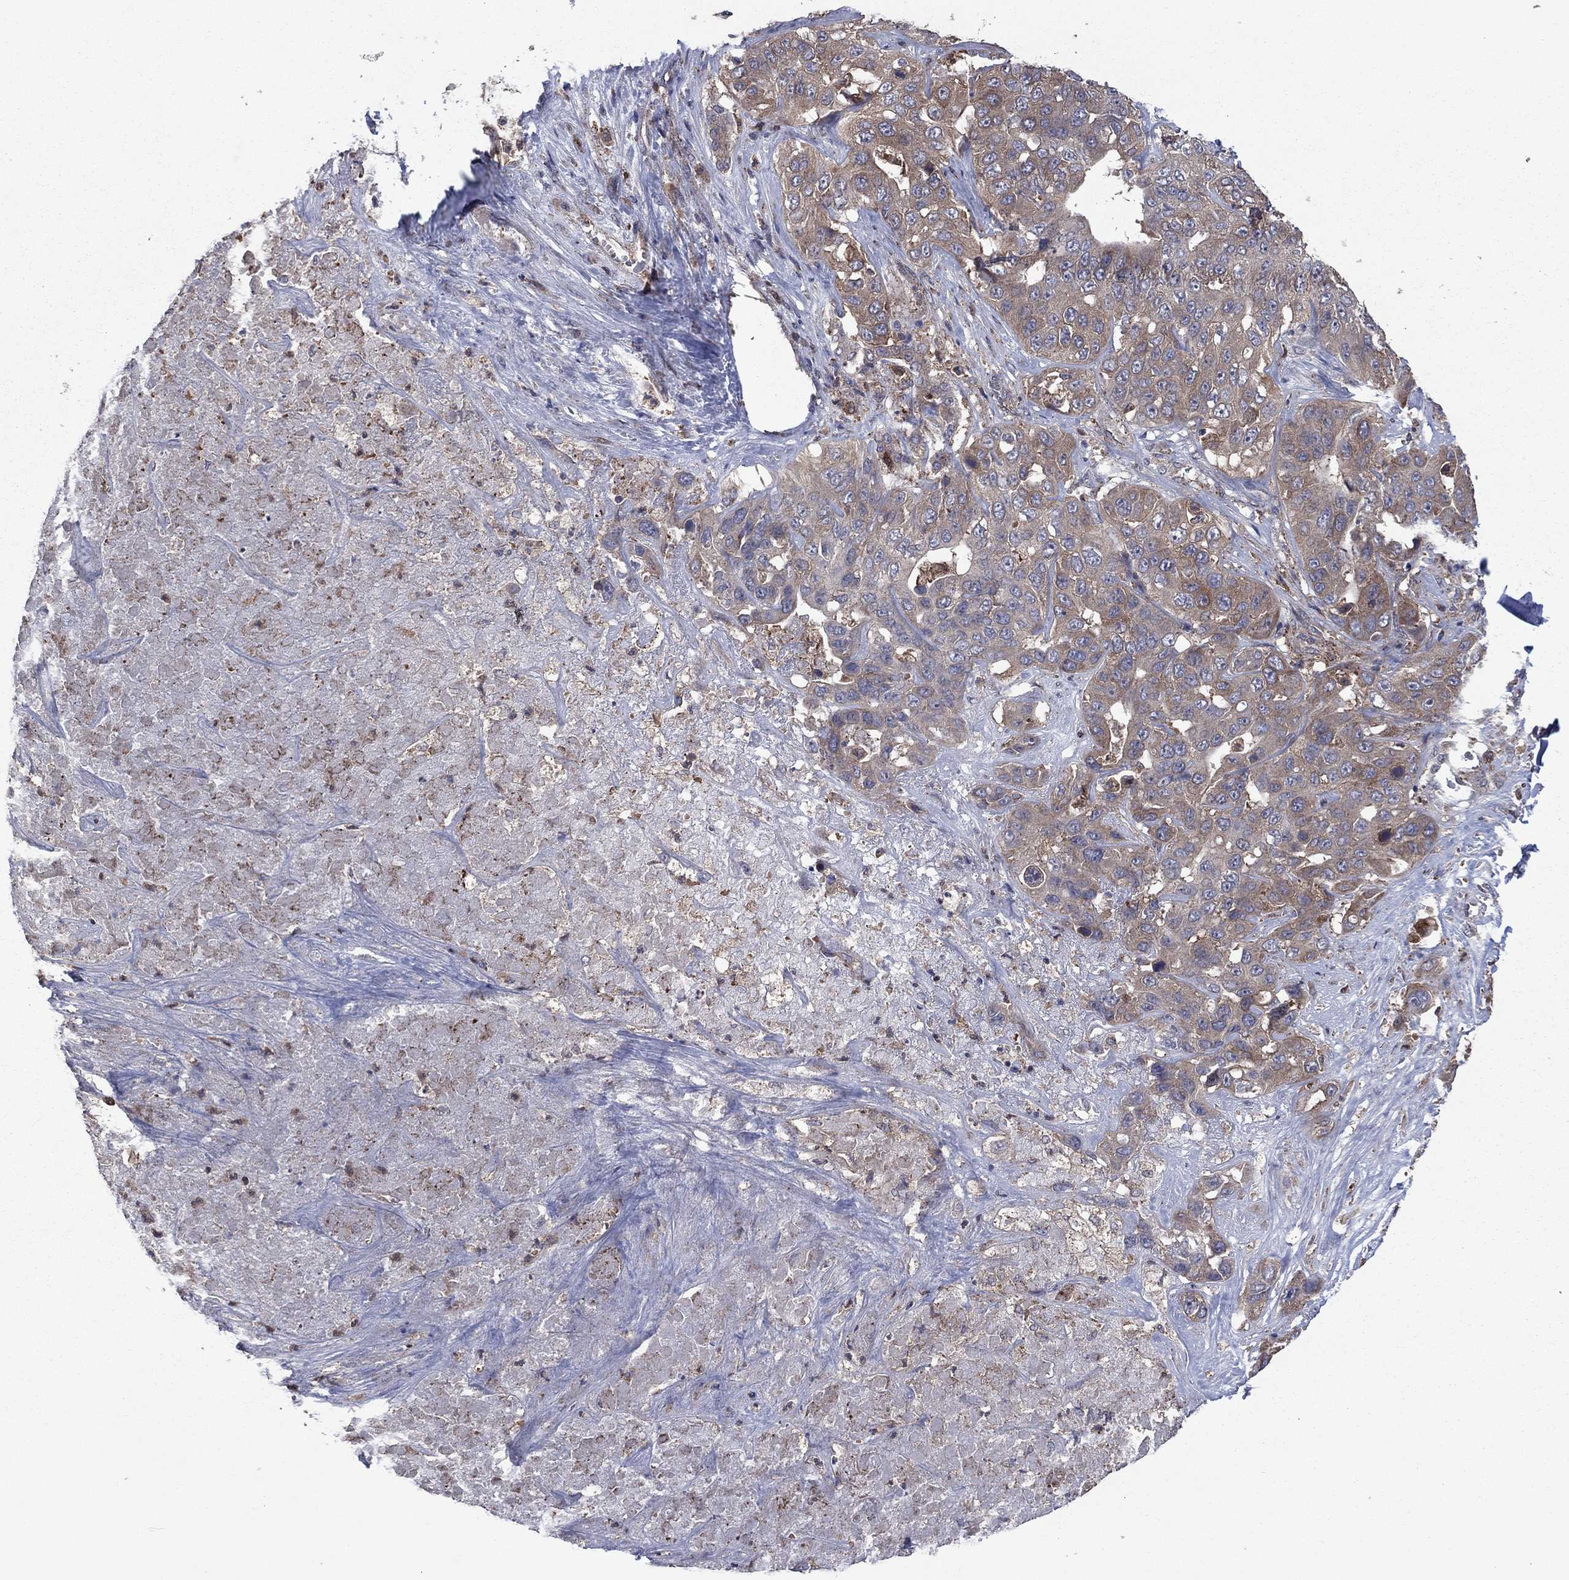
{"staining": {"intensity": "weak", "quantity": ">75%", "location": "cytoplasmic/membranous"}, "tissue": "liver cancer", "cell_type": "Tumor cells", "image_type": "cancer", "snomed": [{"axis": "morphology", "description": "Cholangiocarcinoma"}, {"axis": "topography", "description": "Liver"}], "caption": "A high-resolution photomicrograph shows immunohistochemistry (IHC) staining of liver cholangiocarcinoma, which displays weak cytoplasmic/membranous expression in approximately >75% of tumor cells.", "gene": "MEA1", "patient": {"sex": "female", "age": 52}}